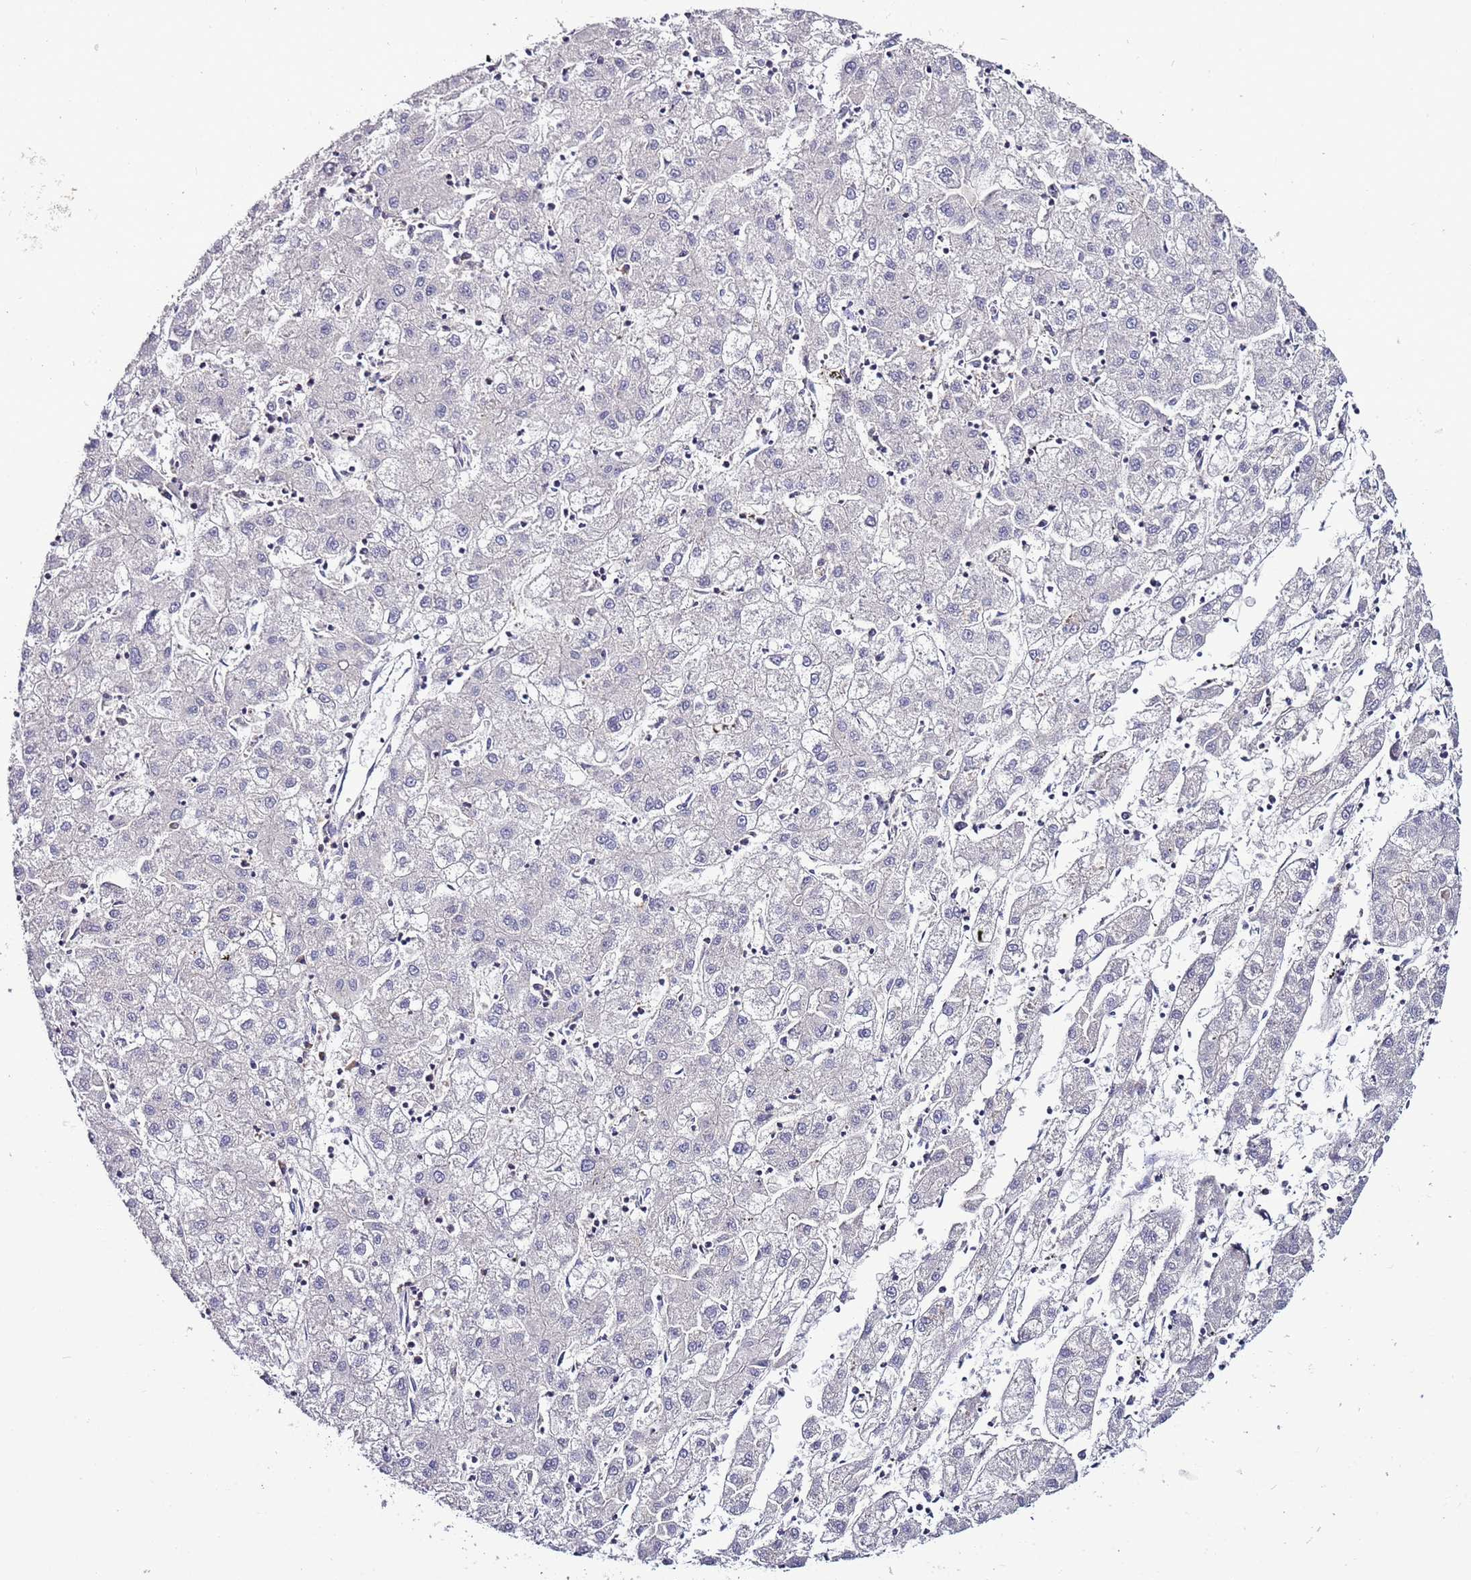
{"staining": {"intensity": "negative", "quantity": "none", "location": "none"}, "tissue": "liver cancer", "cell_type": "Tumor cells", "image_type": "cancer", "snomed": [{"axis": "morphology", "description": "Carcinoma, Hepatocellular, NOS"}, {"axis": "topography", "description": "Liver"}], "caption": "The micrograph reveals no staining of tumor cells in hepatocellular carcinoma (liver).", "gene": "IGIP", "patient": {"sex": "male", "age": 72}}